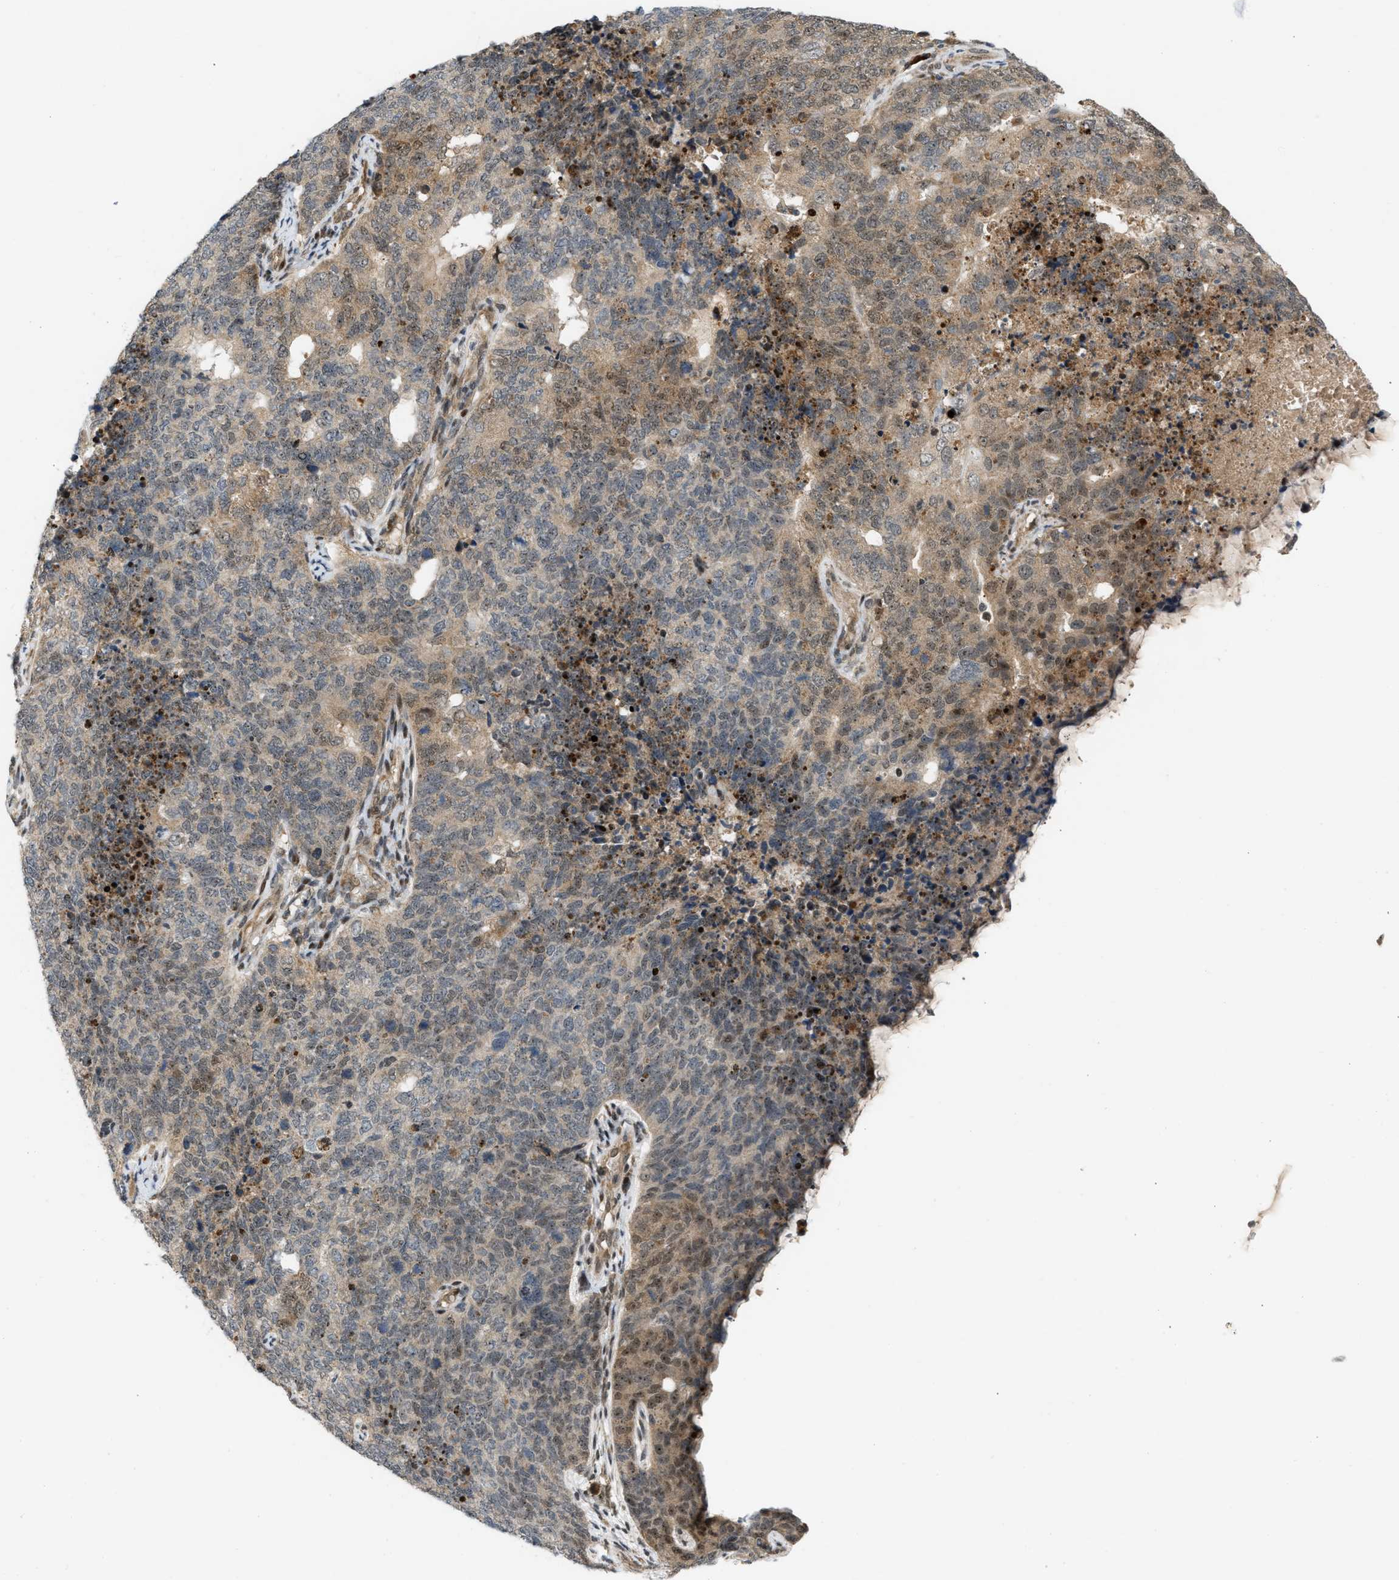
{"staining": {"intensity": "moderate", "quantity": "<25%", "location": "cytoplasmic/membranous"}, "tissue": "cervical cancer", "cell_type": "Tumor cells", "image_type": "cancer", "snomed": [{"axis": "morphology", "description": "Squamous cell carcinoma, NOS"}, {"axis": "topography", "description": "Cervix"}], "caption": "This photomicrograph shows immunohistochemistry (IHC) staining of cervical cancer (squamous cell carcinoma), with low moderate cytoplasmic/membranous positivity in about <25% of tumor cells.", "gene": "BAG1", "patient": {"sex": "female", "age": 63}}